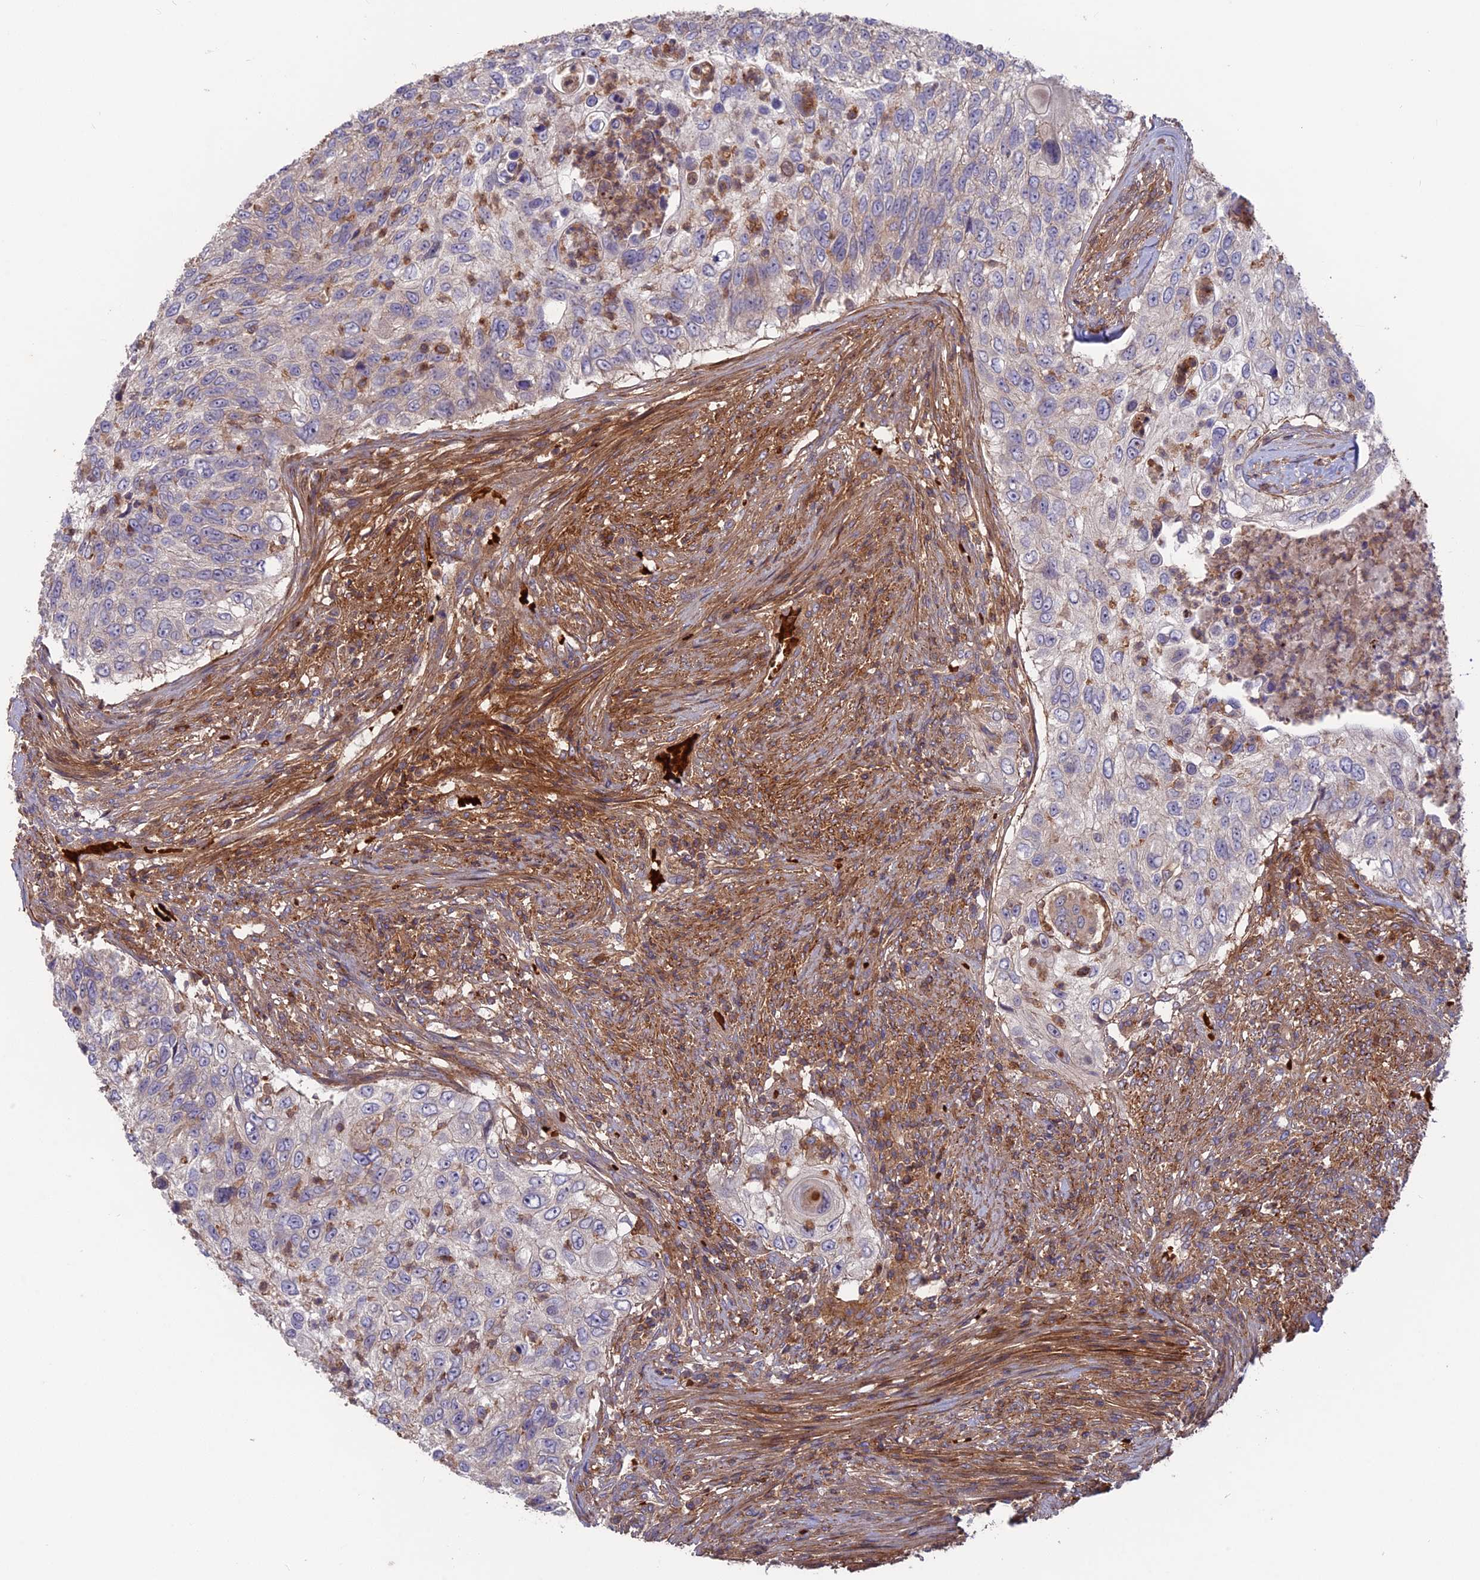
{"staining": {"intensity": "negative", "quantity": "none", "location": "none"}, "tissue": "urothelial cancer", "cell_type": "Tumor cells", "image_type": "cancer", "snomed": [{"axis": "morphology", "description": "Urothelial carcinoma, High grade"}, {"axis": "topography", "description": "Urinary bladder"}], "caption": "IHC photomicrograph of neoplastic tissue: urothelial cancer stained with DAB (3,3'-diaminobenzidine) reveals no significant protein positivity in tumor cells.", "gene": "CPNE7", "patient": {"sex": "female", "age": 60}}